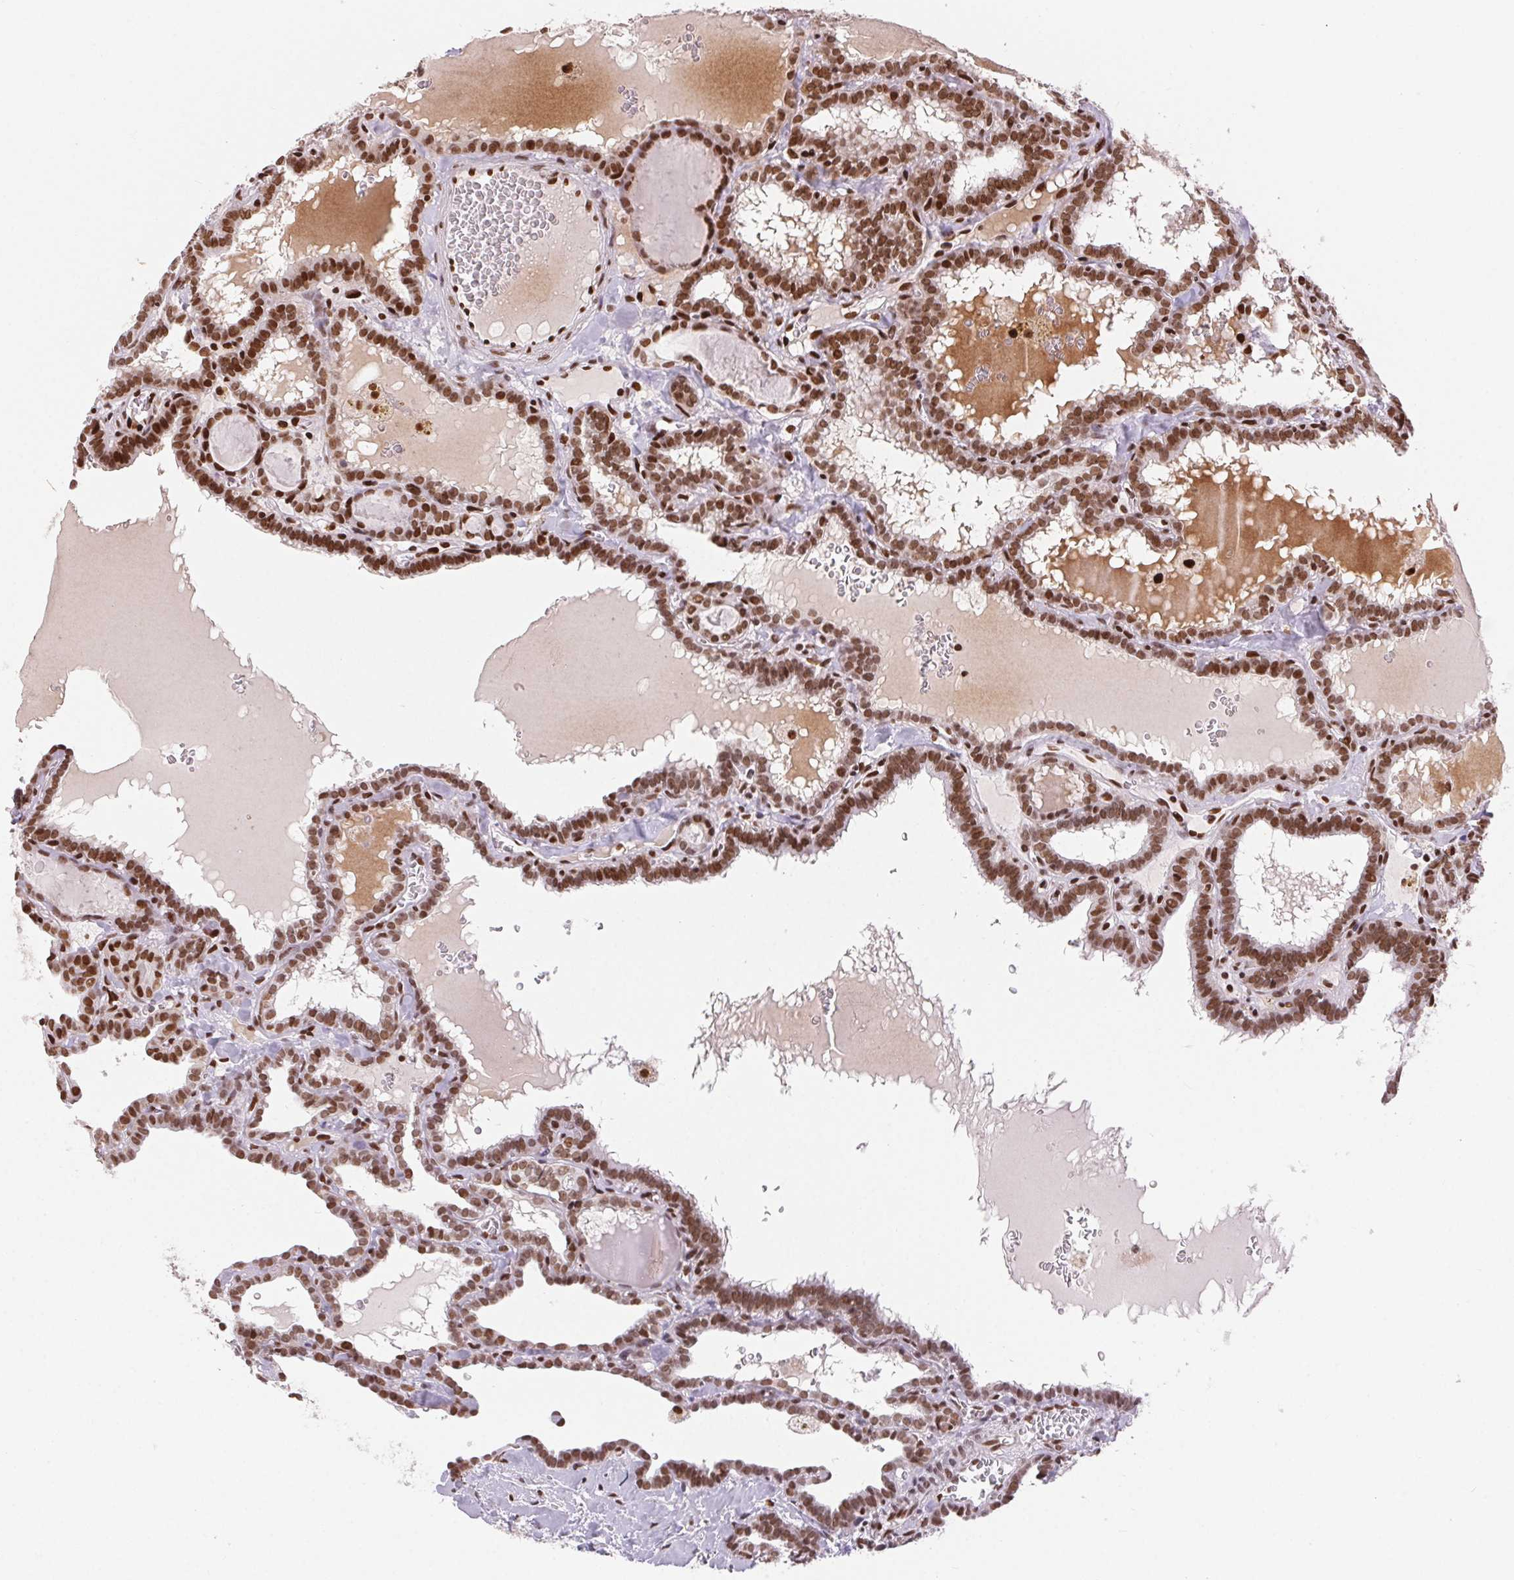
{"staining": {"intensity": "strong", "quantity": ">75%", "location": "nuclear"}, "tissue": "thyroid cancer", "cell_type": "Tumor cells", "image_type": "cancer", "snomed": [{"axis": "morphology", "description": "Papillary adenocarcinoma, NOS"}, {"axis": "topography", "description": "Thyroid gland"}], "caption": "Human thyroid cancer stained for a protein (brown) exhibits strong nuclear positive expression in about >75% of tumor cells.", "gene": "ZNF80", "patient": {"sex": "female", "age": 39}}